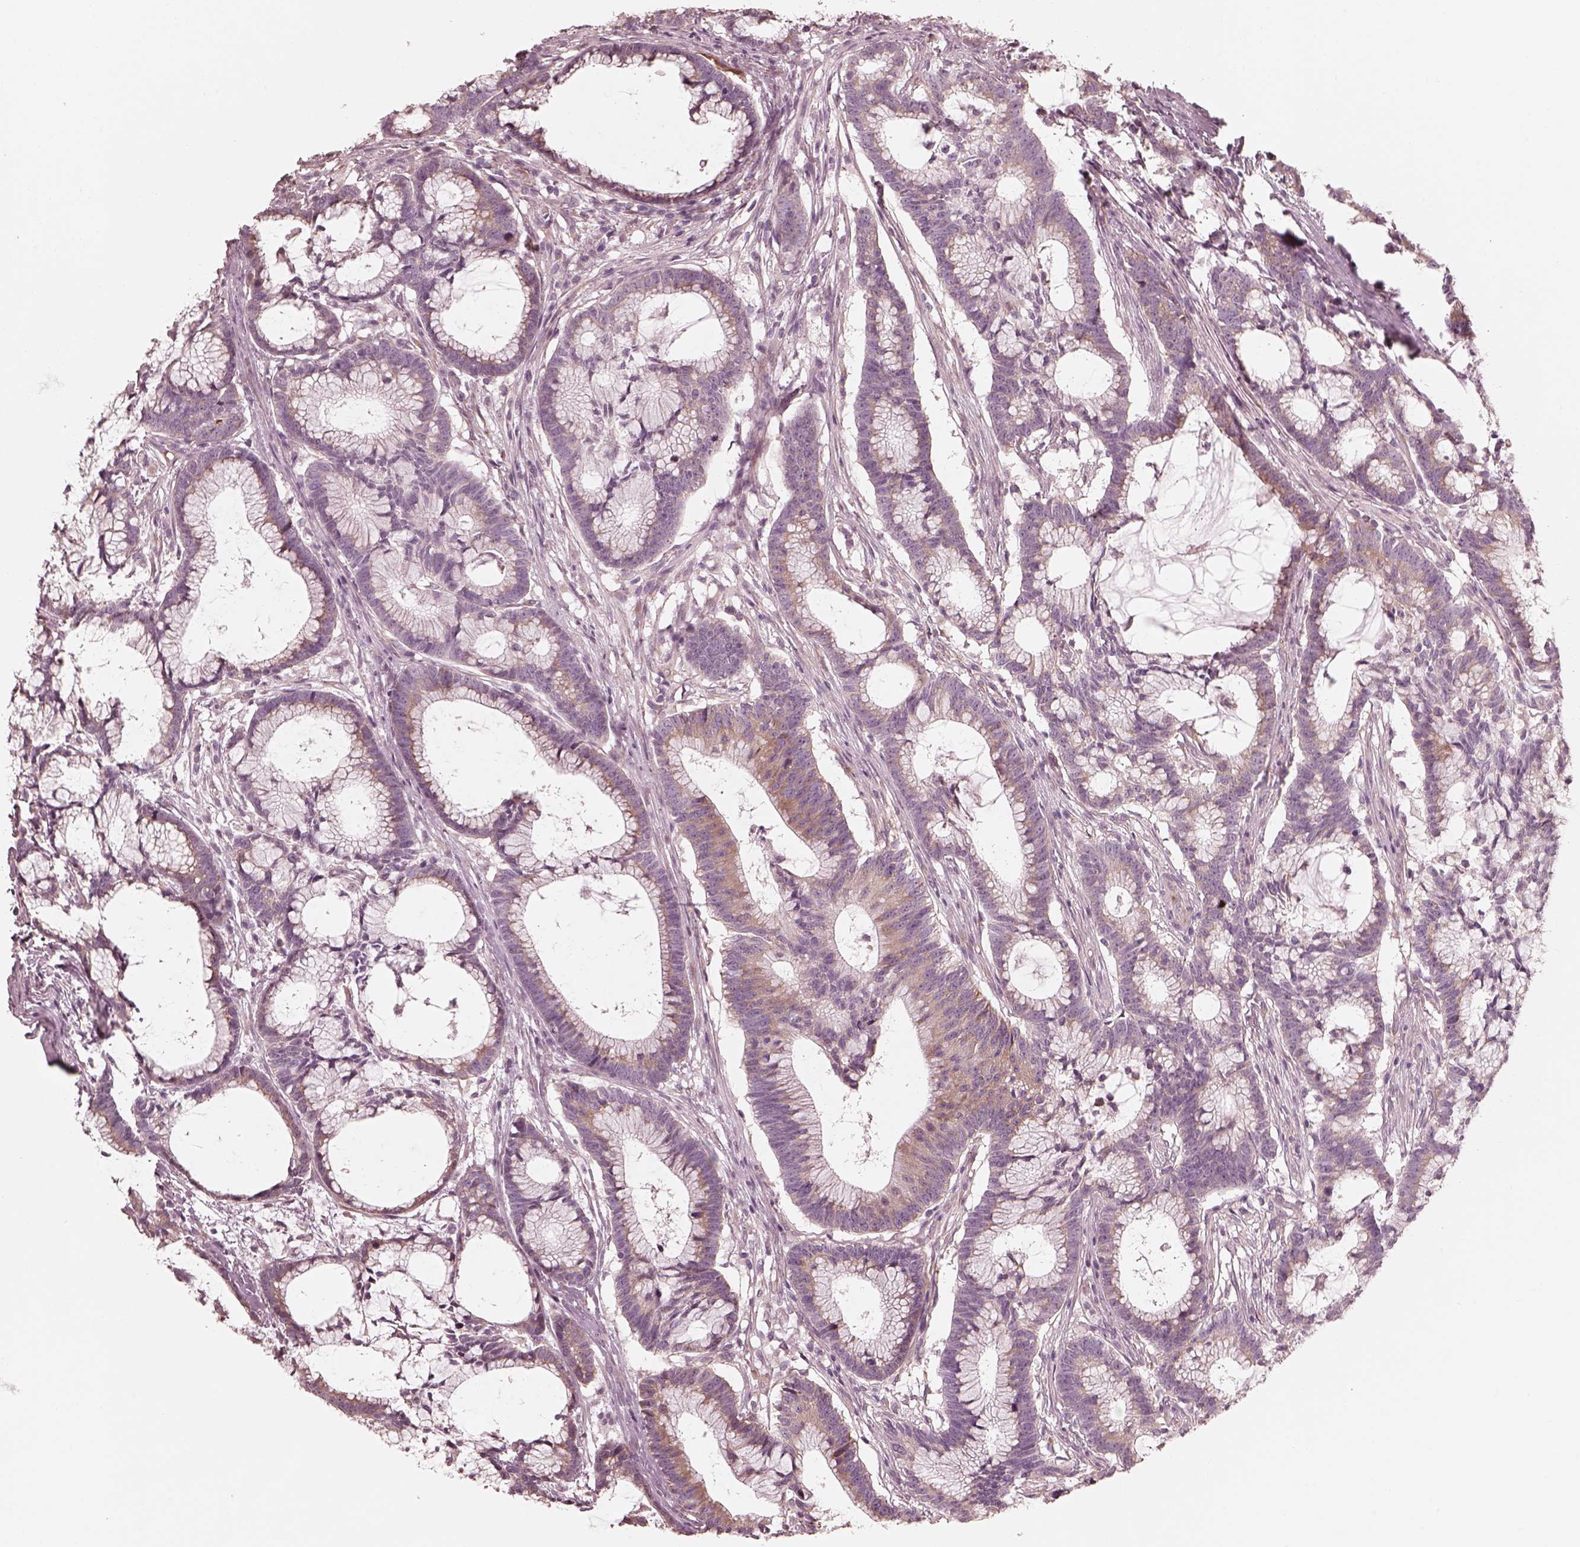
{"staining": {"intensity": "weak", "quantity": "<25%", "location": "cytoplasmic/membranous"}, "tissue": "colorectal cancer", "cell_type": "Tumor cells", "image_type": "cancer", "snomed": [{"axis": "morphology", "description": "Adenocarcinoma, NOS"}, {"axis": "topography", "description": "Colon"}], "caption": "The micrograph exhibits no staining of tumor cells in adenocarcinoma (colorectal).", "gene": "RAB3C", "patient": {"sex": "female", "age": 78}}